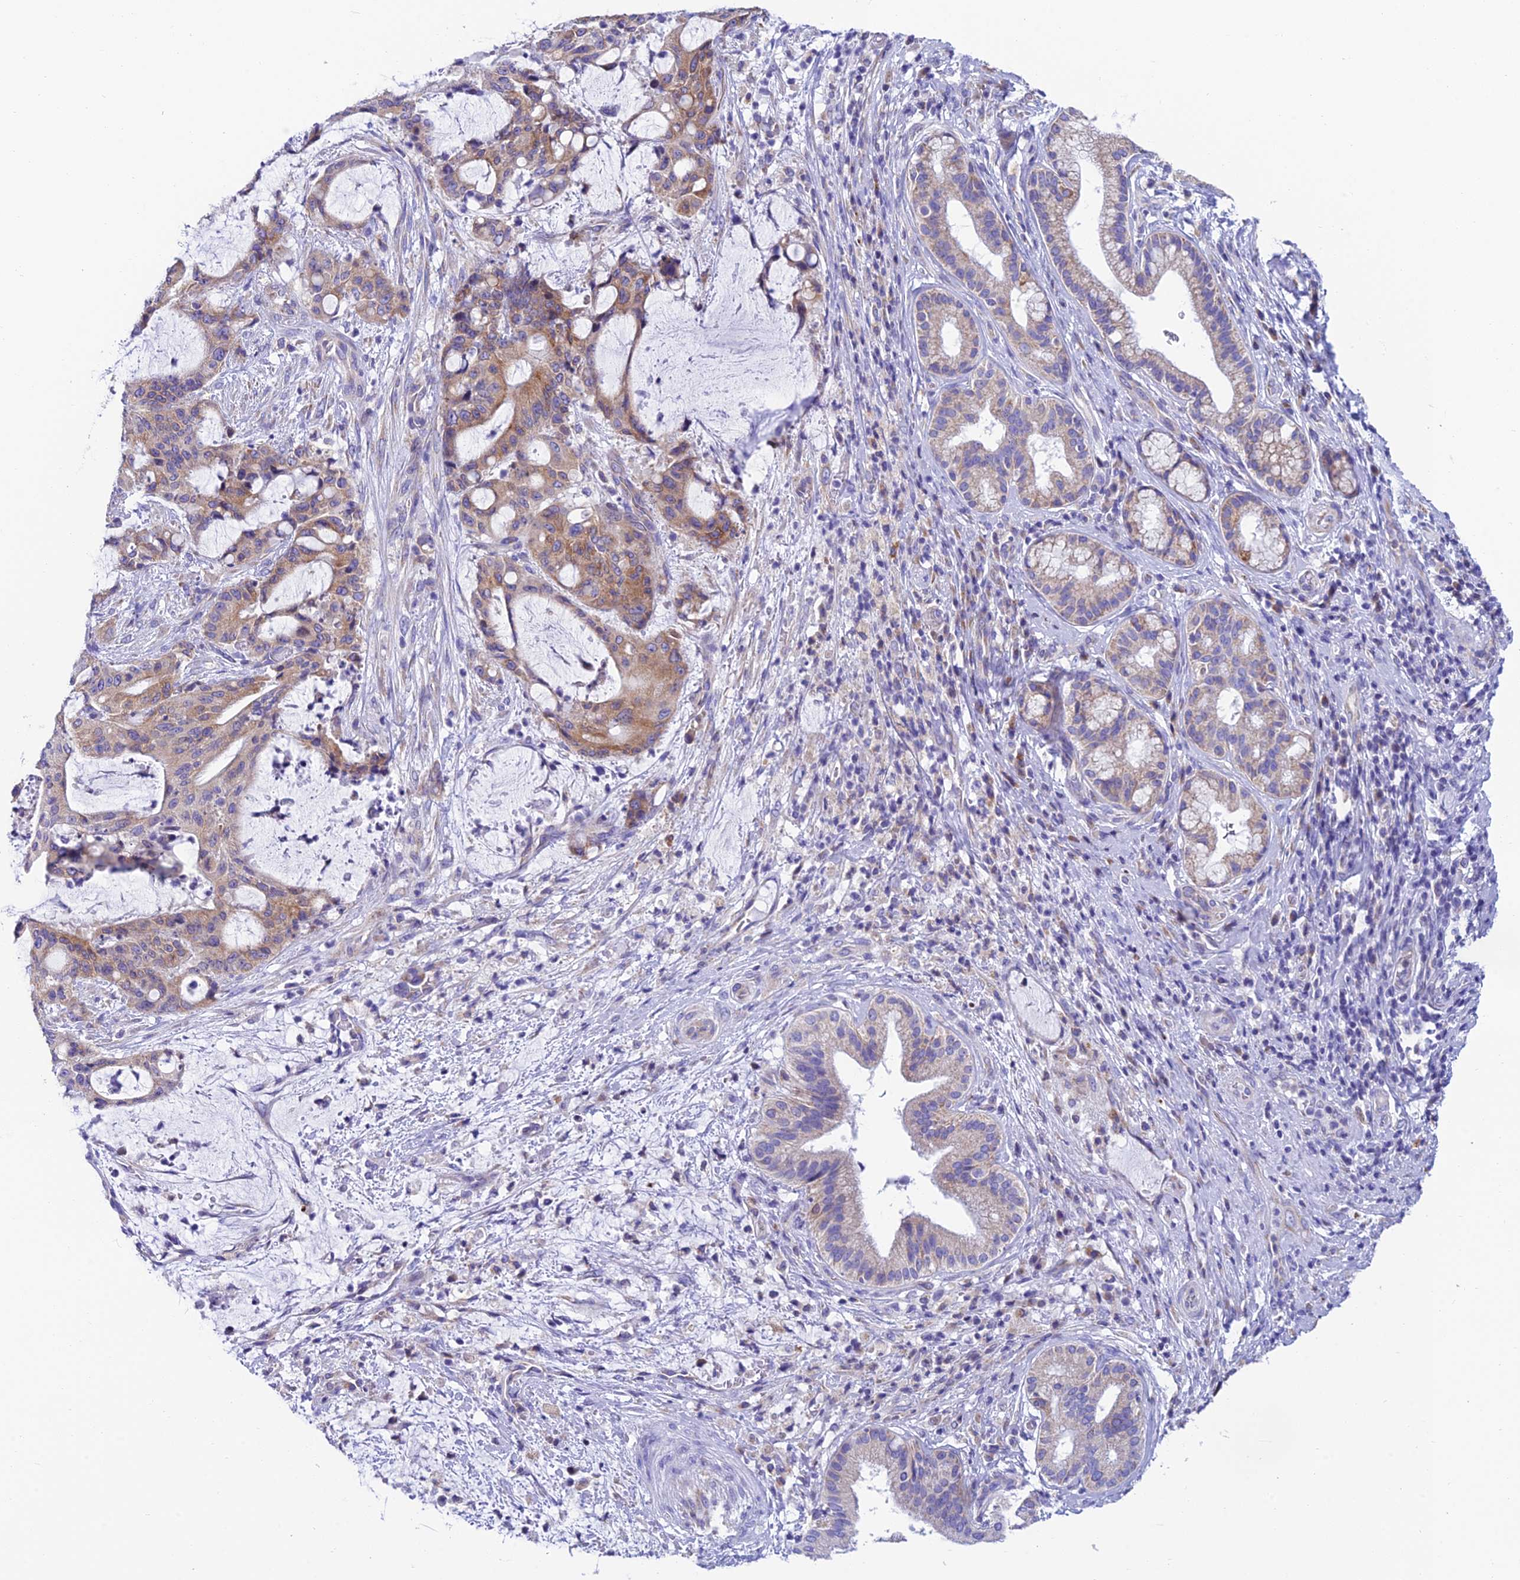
{"staining": {"intensity": "moderate", "quantity": ">75%", "location": "cytoplasmic/membranous"}, "tissue": "liver cancer", "cell_type": "Tumor cells", "image_type": "cancer", "snomed": [{"axis": "morphology", "description": "Normal tissue, NOS"}, {"axis": "morphology", "description": "Cholangiocarcinoma"}, {"axis": "topography", "description": "Liver"}, {"axis": "topography", "description": "Peripheral nerve tissue"}], "caption": "Liver cancer stained for a protein exhibits moderate cytoplasmic/membranous positivity in tumor cells.", "gene": "REEP4", "patient": {"sex": "female", "age": 73}}